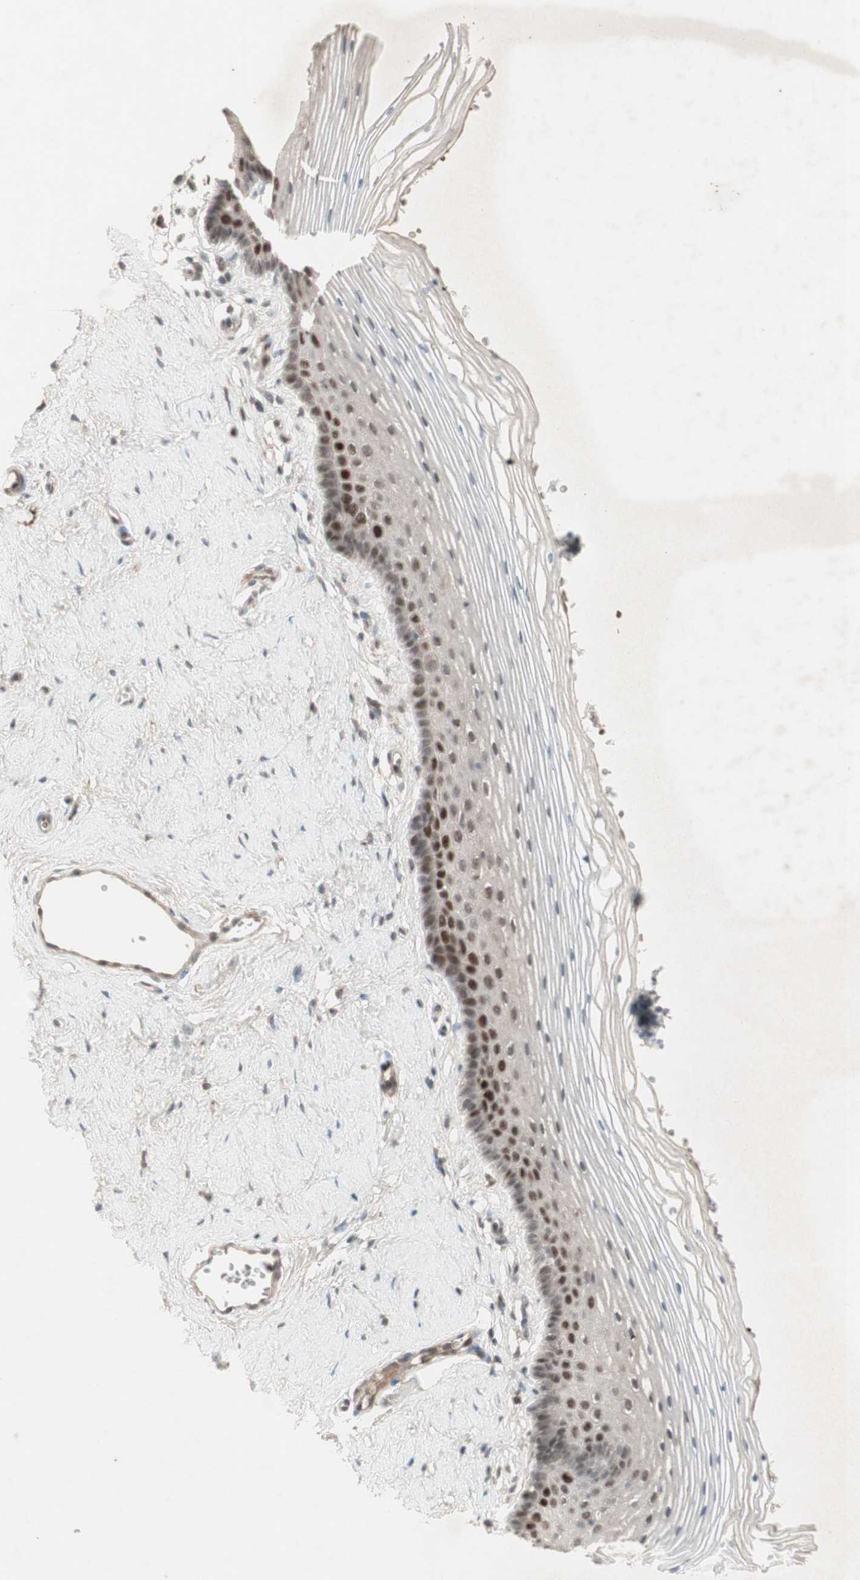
{"staining": {"intensity": "moderate", "quantity": "25%-75%", "location": "cytoplasmic/membranous,nuclear"}, "tissue": "vagina", "cell_type": "Squamous epithelial cells", "image_type": "normal", "snomed": [{"axis": "morphology", "description": "Normal tissue, NOS"}, {"axis": "topography", "description": "Vagina"}], "caption": "A histopathology image of vagina stained for a protein reveals moderate cytoplasmic/membranous,nuclear brown staining in squamous epithelial cells.", "gene": "MSH6", "patient": {"sex": "female", "age": 32}}